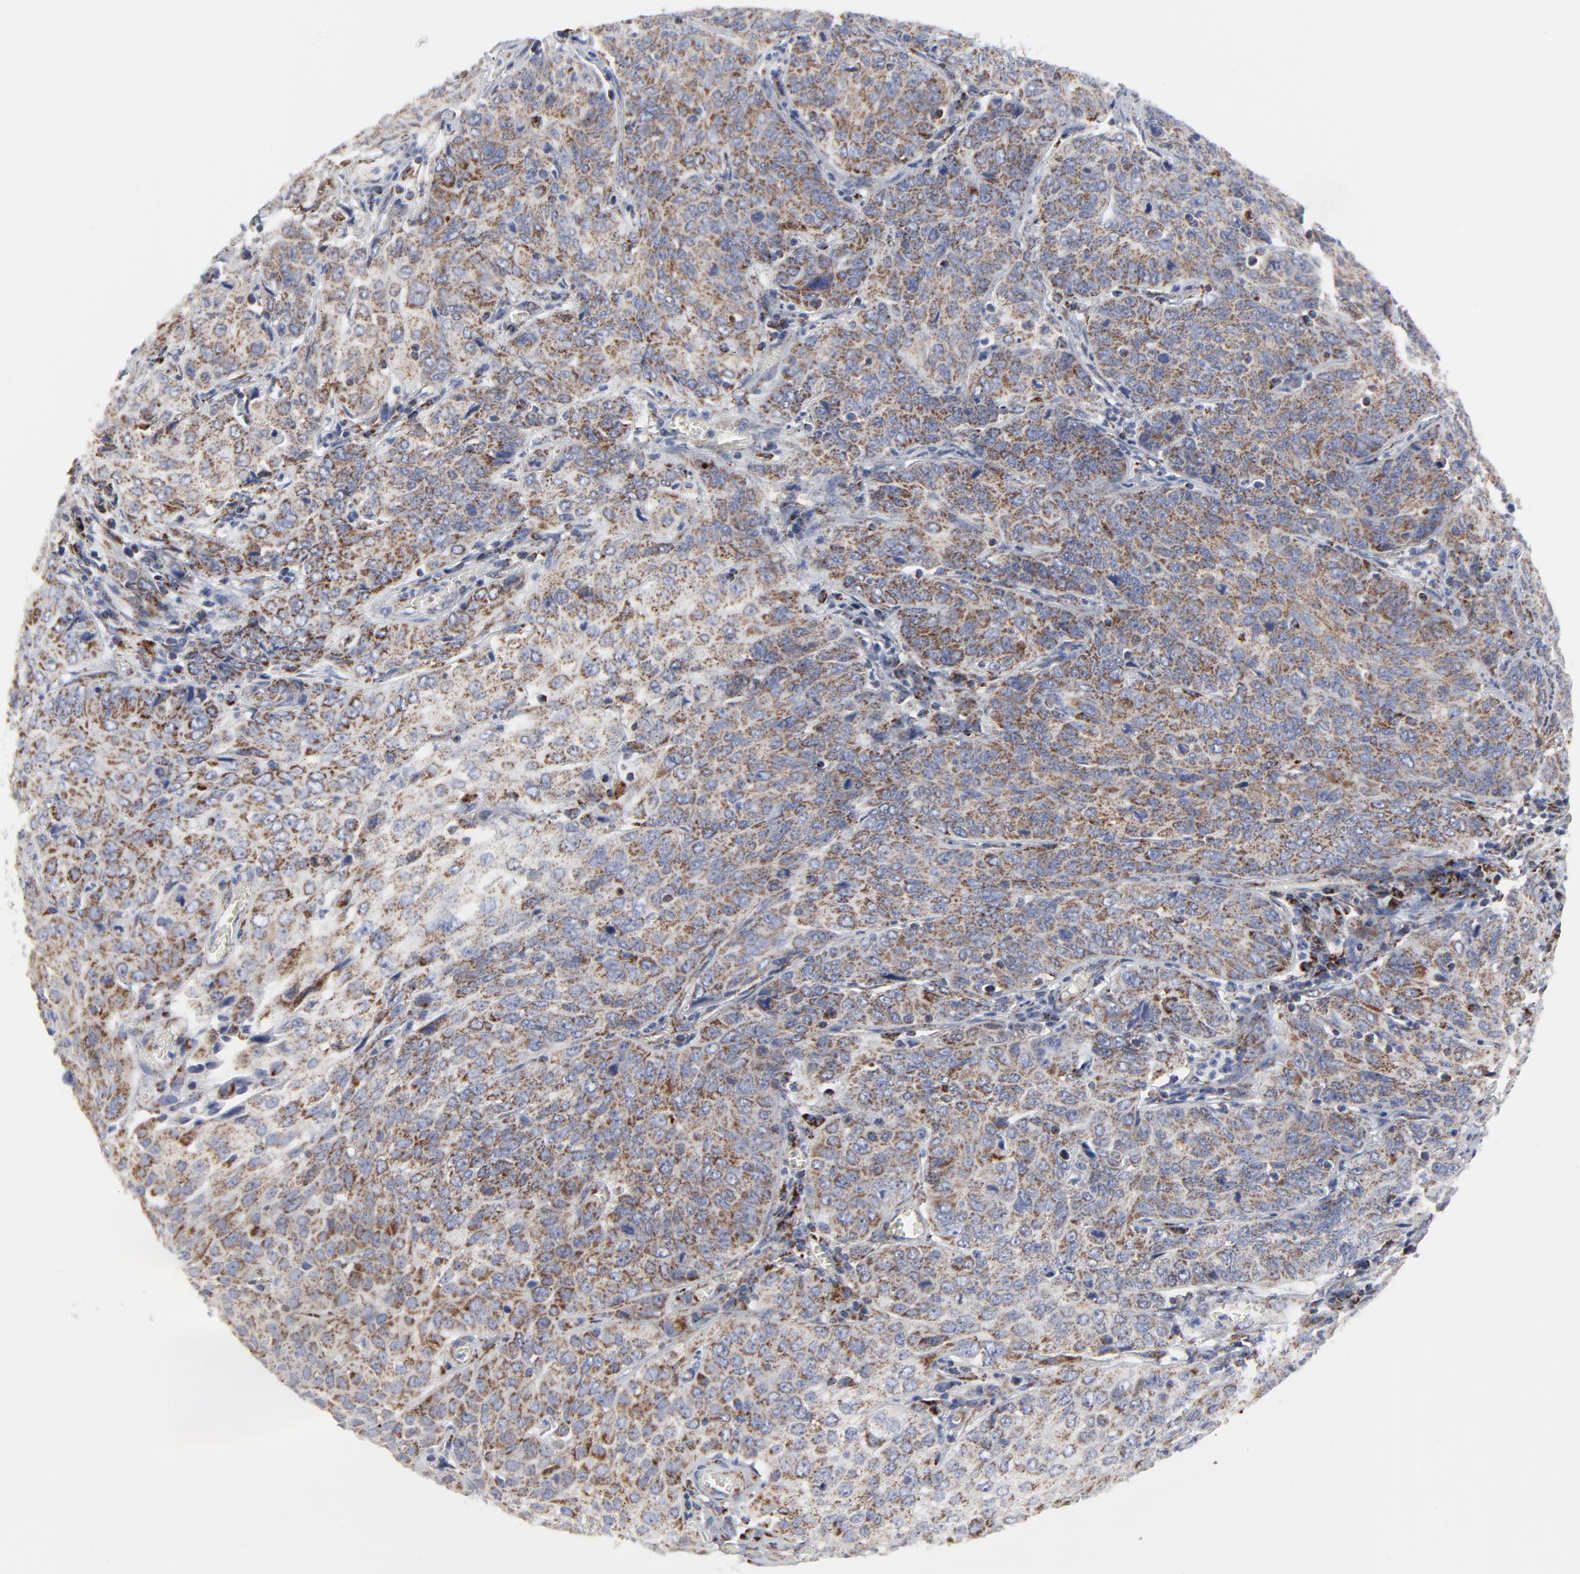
{"staining": {"intensity": "weak", "quantity": ">75%", "location": "cytoplasmic/membranous"}, "tissue": "cervical cancer", "cell_type": "Tumor cells", "image_type": "cancer", "snomed": [{"axis": "morphology", "description": "Squamous cell carcinoma, NOS"}, {"axis": "topography", "description": "Cervix"}], "caption": "The histopathology image displays immunohistochemical staining of squamous cell carcinoma (cervical). There is weak cytoplasmic/membranous staining is appreciated in approximately >75% of tumor cells.", "gene": "TXNRD2", "patient": {"sex": "female", "age": 38}}